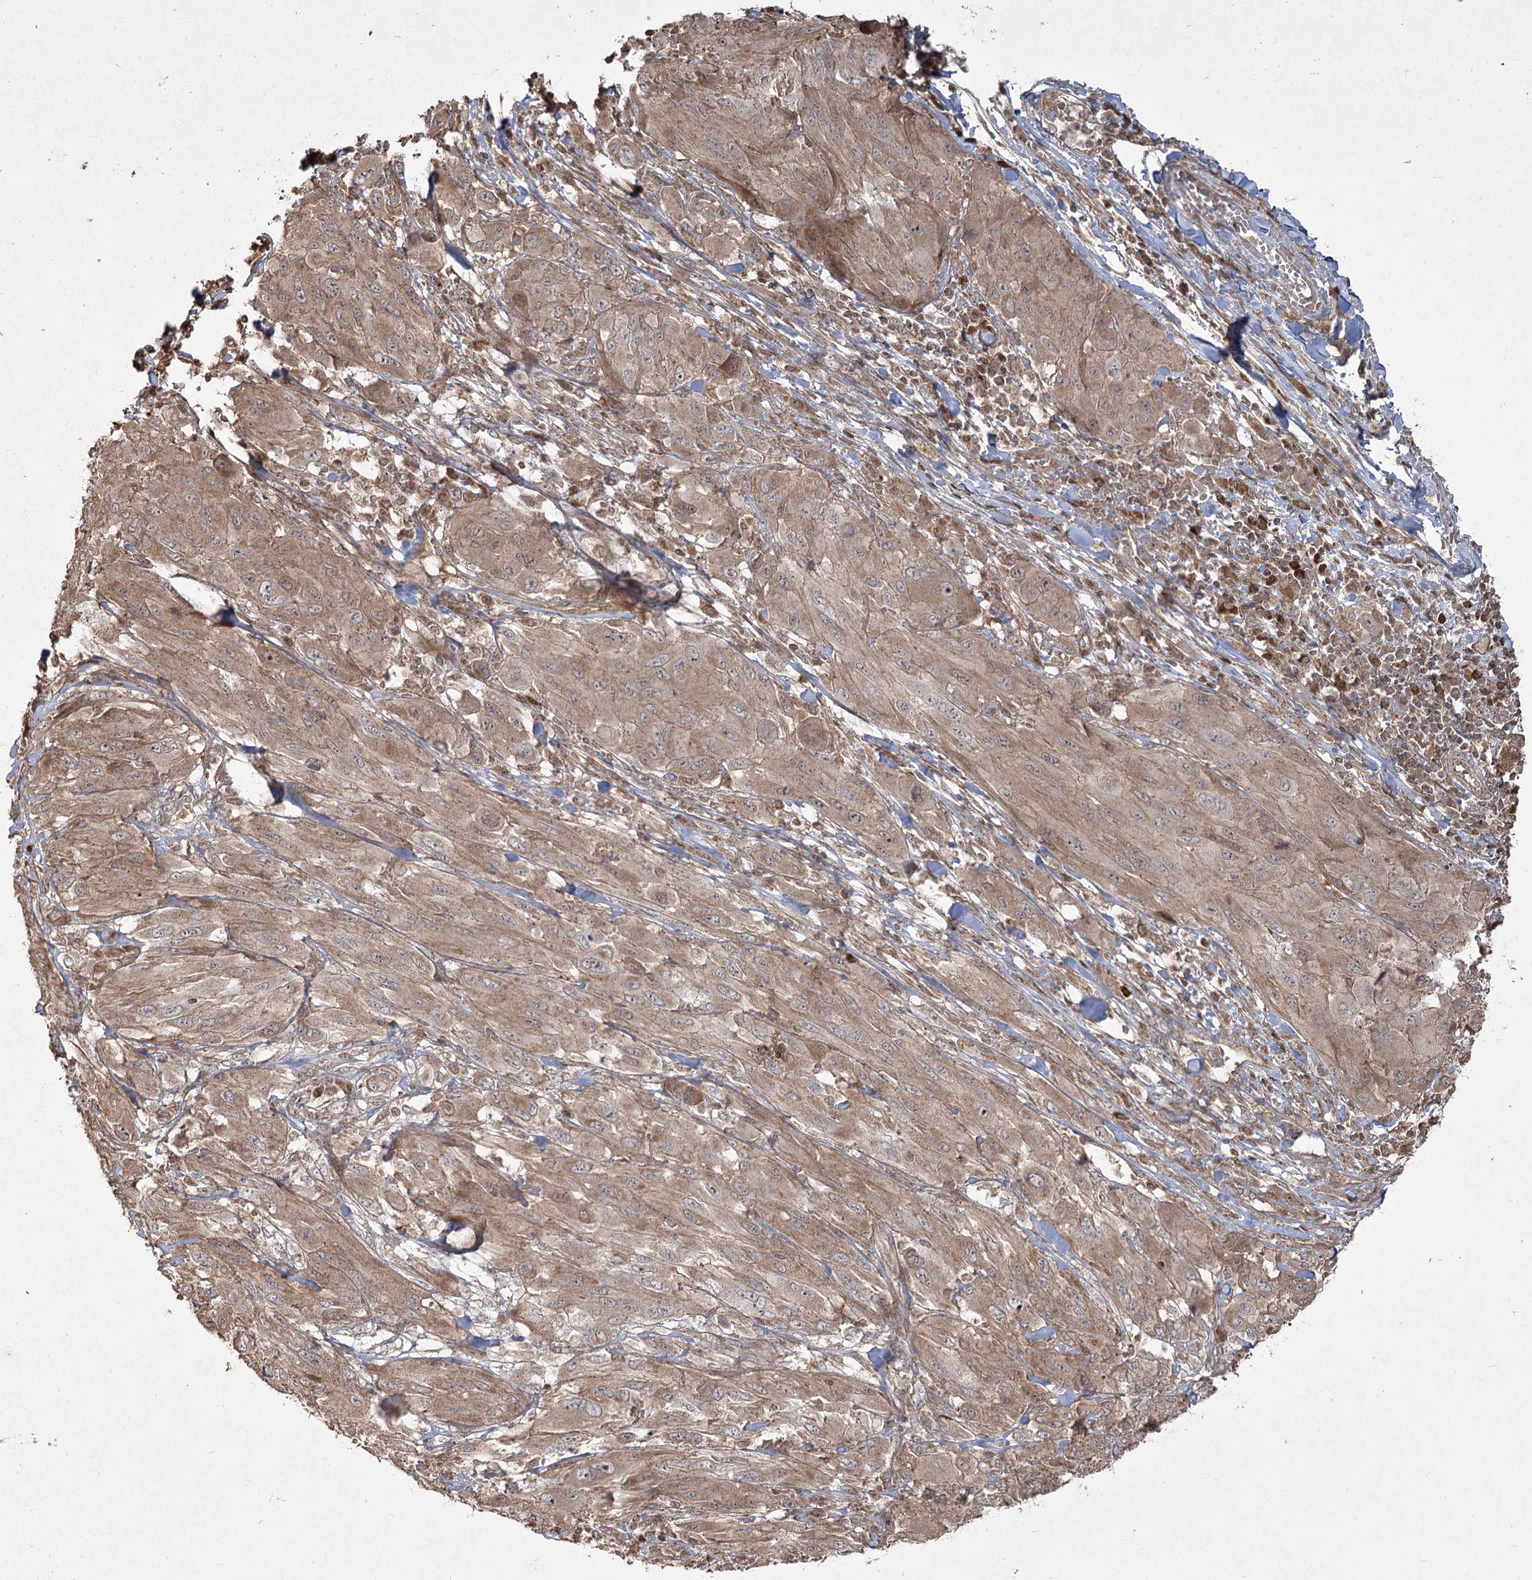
{"staining": {"intensity": "moderate", "quantity": ">75%", "location": "cytoplasmic/membranous,nuclear"}, "tissue": "melanoma", "cell_type": "Tumor cells", "image_type": "cancer", "snomed": [{"axis": "morphology", "description": "Malignant melanoma, NOS"}, {"axis": "topography", "description": "Skin"}], "caption": "The micrograph demonstrates a brown stain indicating the presence of a protein in the cytoplasmic/membranous and nuclear of tumor cells in melanoma.", "gene": "CPLANE1", "patient": {"sex": "female", "age": 91}}